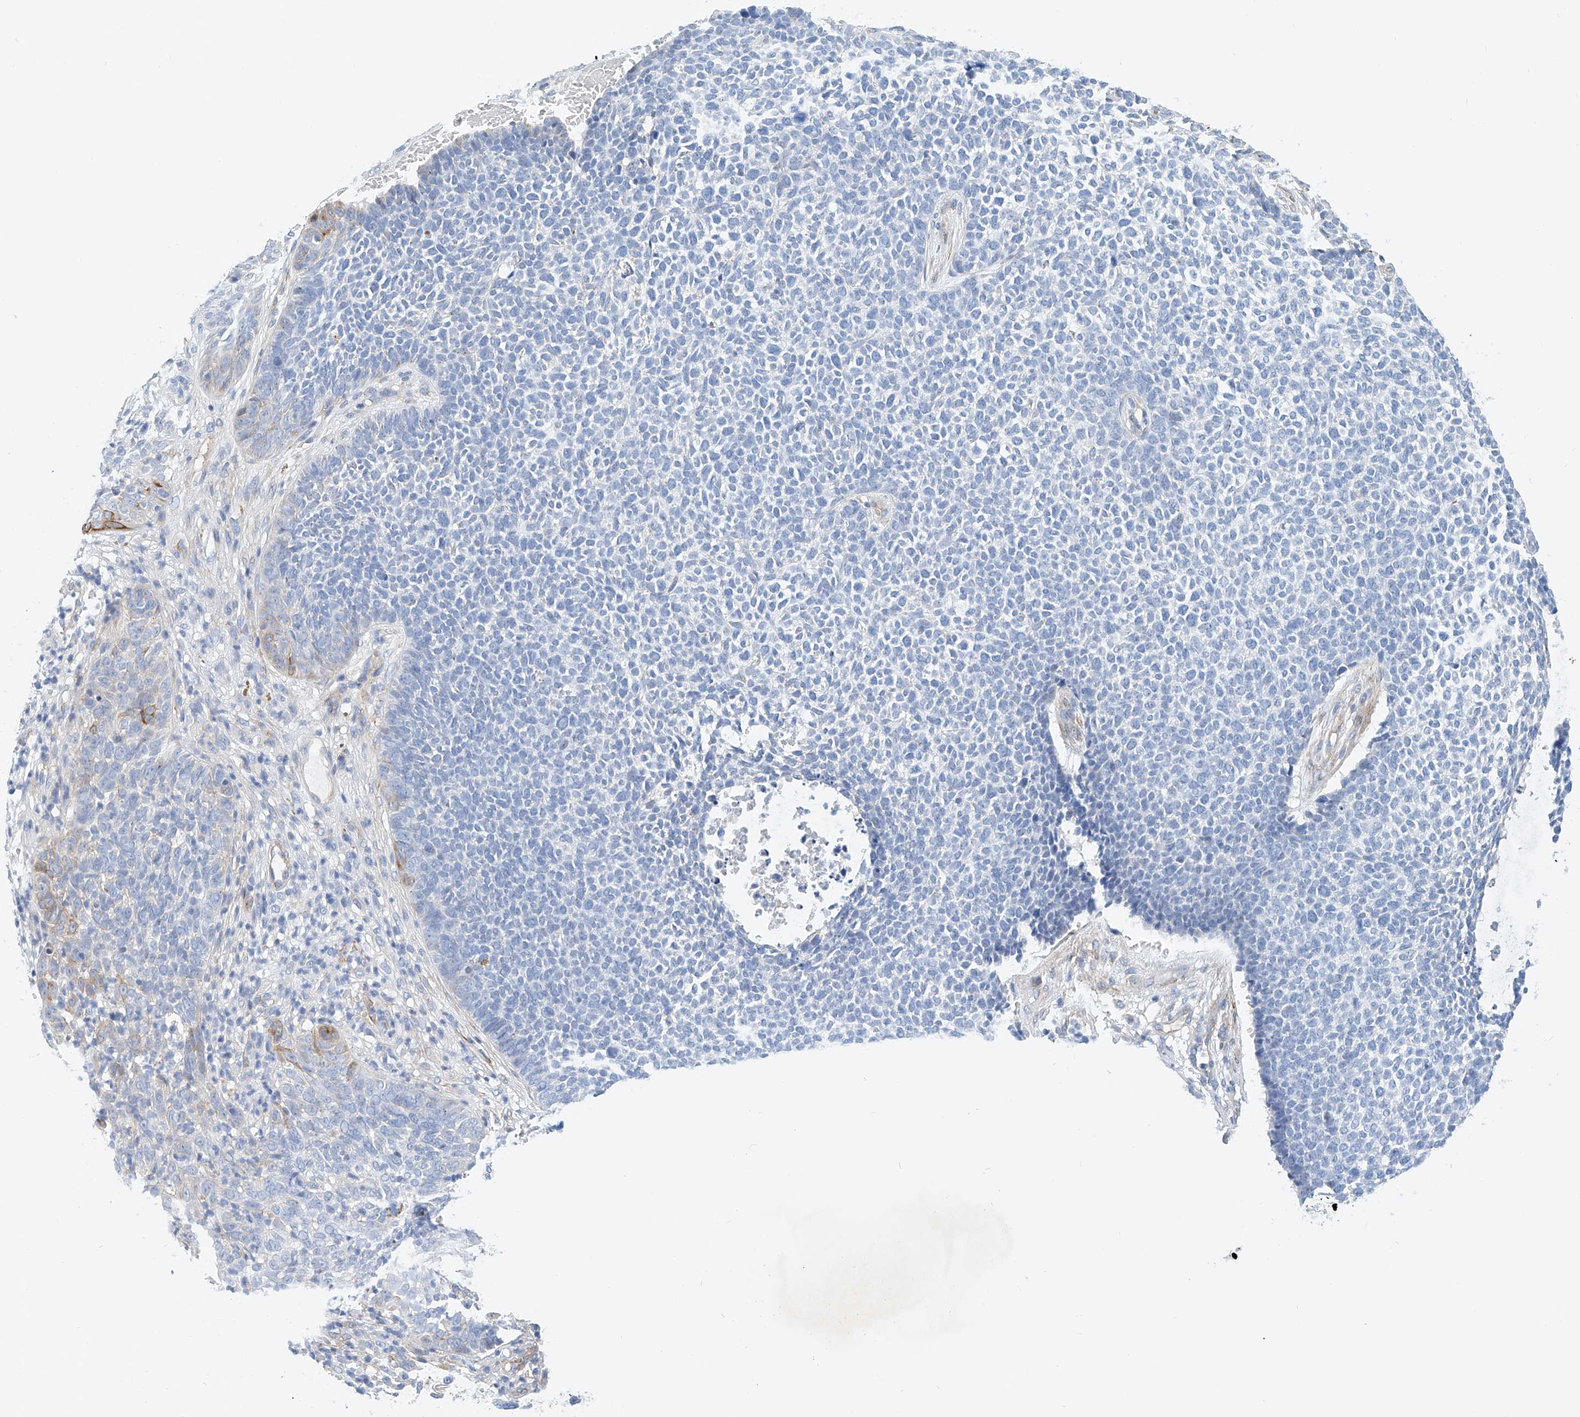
{"staining": {"intensity": "negative", "quantity": "none", "location": "none"}, "tissue": "skin cancer", "cell_type": "Tumor cells", "image_type": "cancer", "snomed": [{"axis": "morphology", "description": "Basal cell carcinoma"}, {"axis": "topography", "description": "Skin"}], "caption": "IHC histopathology image of skin cancer (basal cell carcinoma) stained for a protein (brown), which exhibits no positivity in tumor cells.", "gene": "SBSPON", "patient": {"sex": "female", "age": 84}}